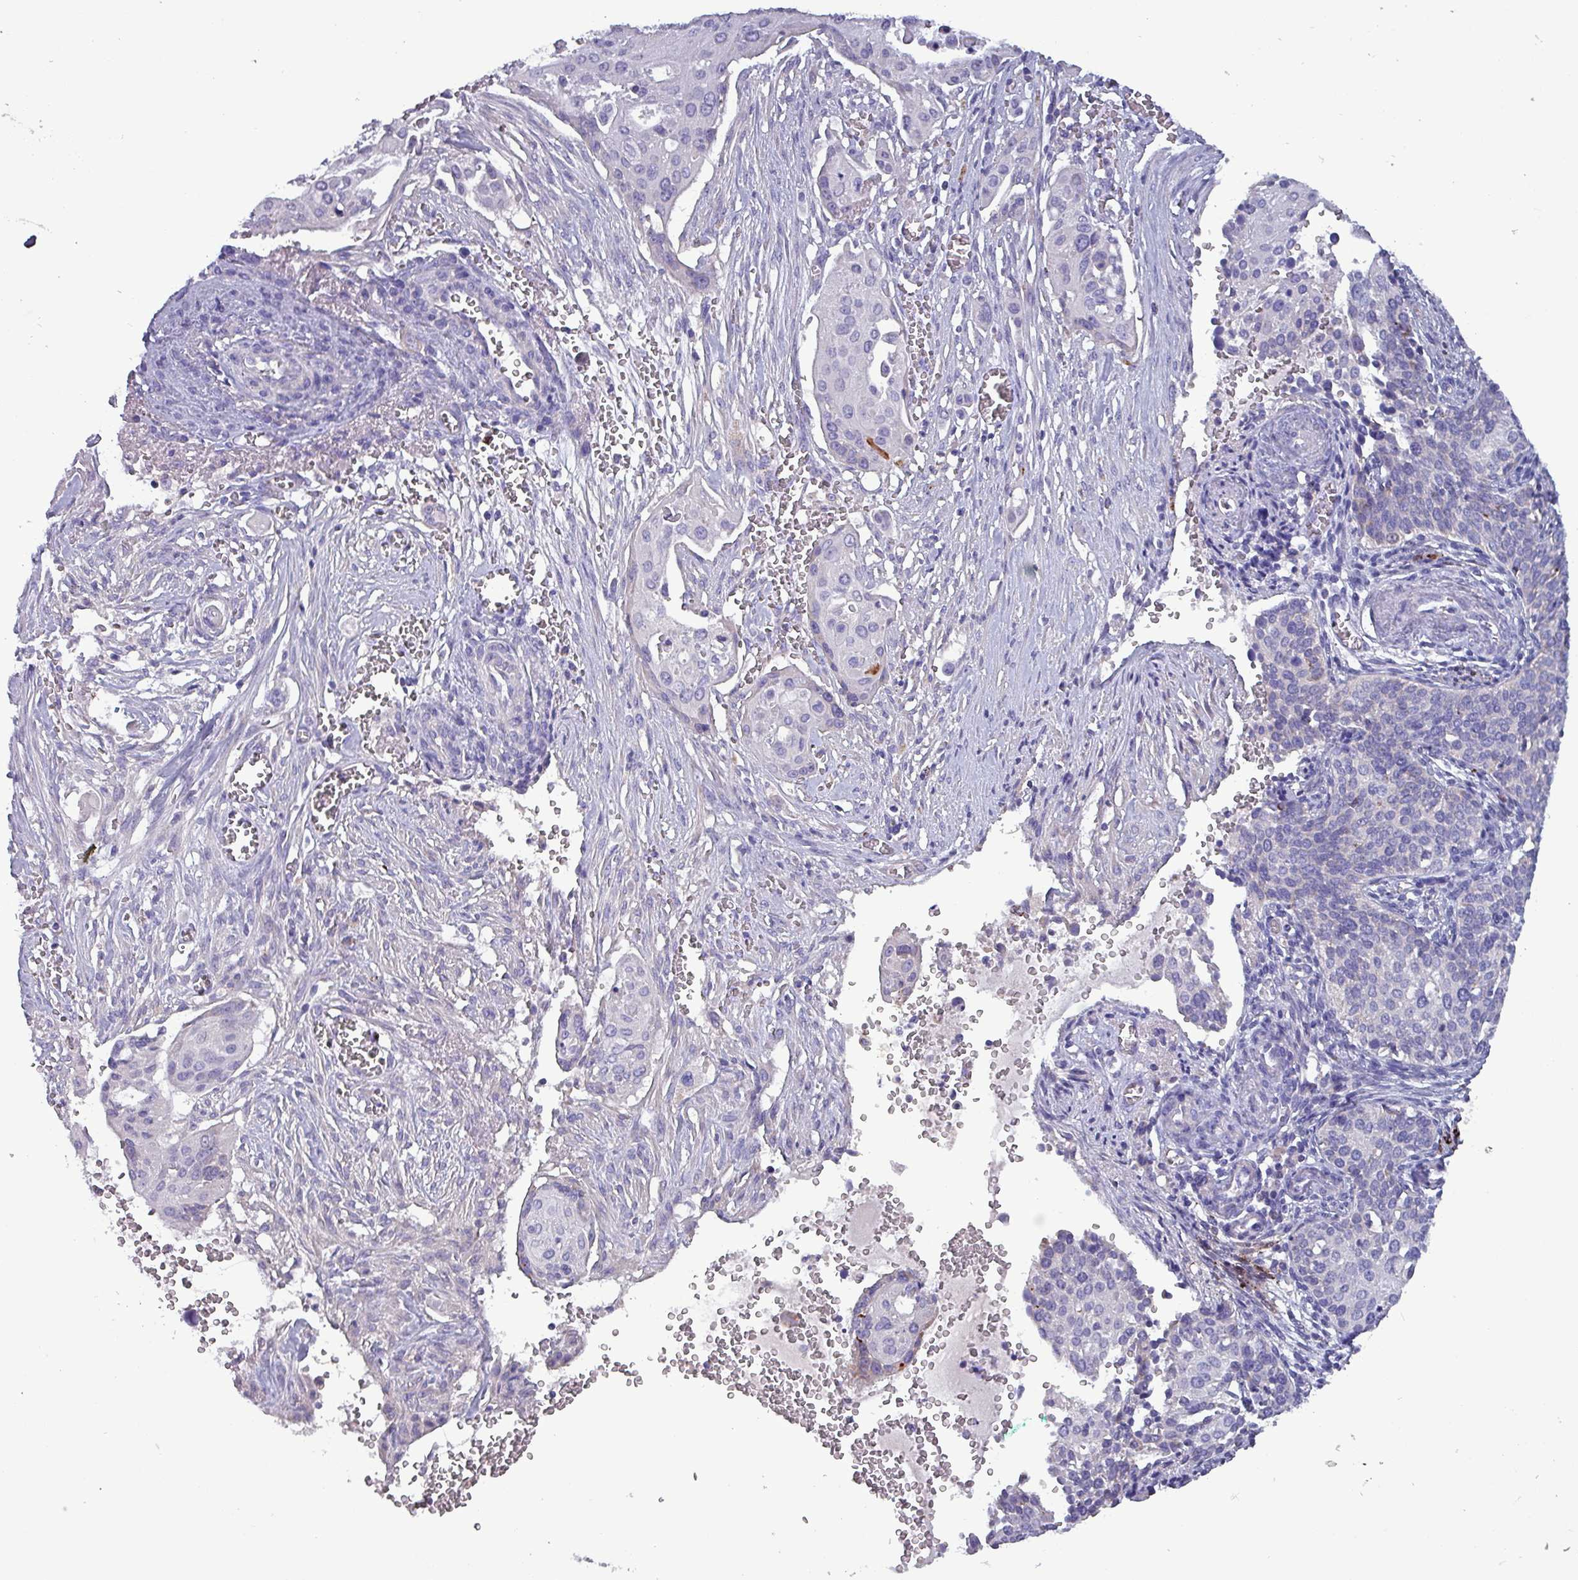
{"staining": {"intensity": "negative", "quantity": "none", "location": "none"}, "tissue": "cervical cancer", "cell_type": "Tumor cells", "image_type": "cancer", "snomed": [{"axis": "morphology", "description": "Squamous cell carcinoma, NOS"}, {"axis": "topography", "description": "Cervix"}], "caption": "DAB immunohistochemical staining of human cervical squamous cell carcinoma exhibits no significant expression in tumor cells.", "gene": "HSD3B7", "patient": {"sex": "female", "age": 44}}